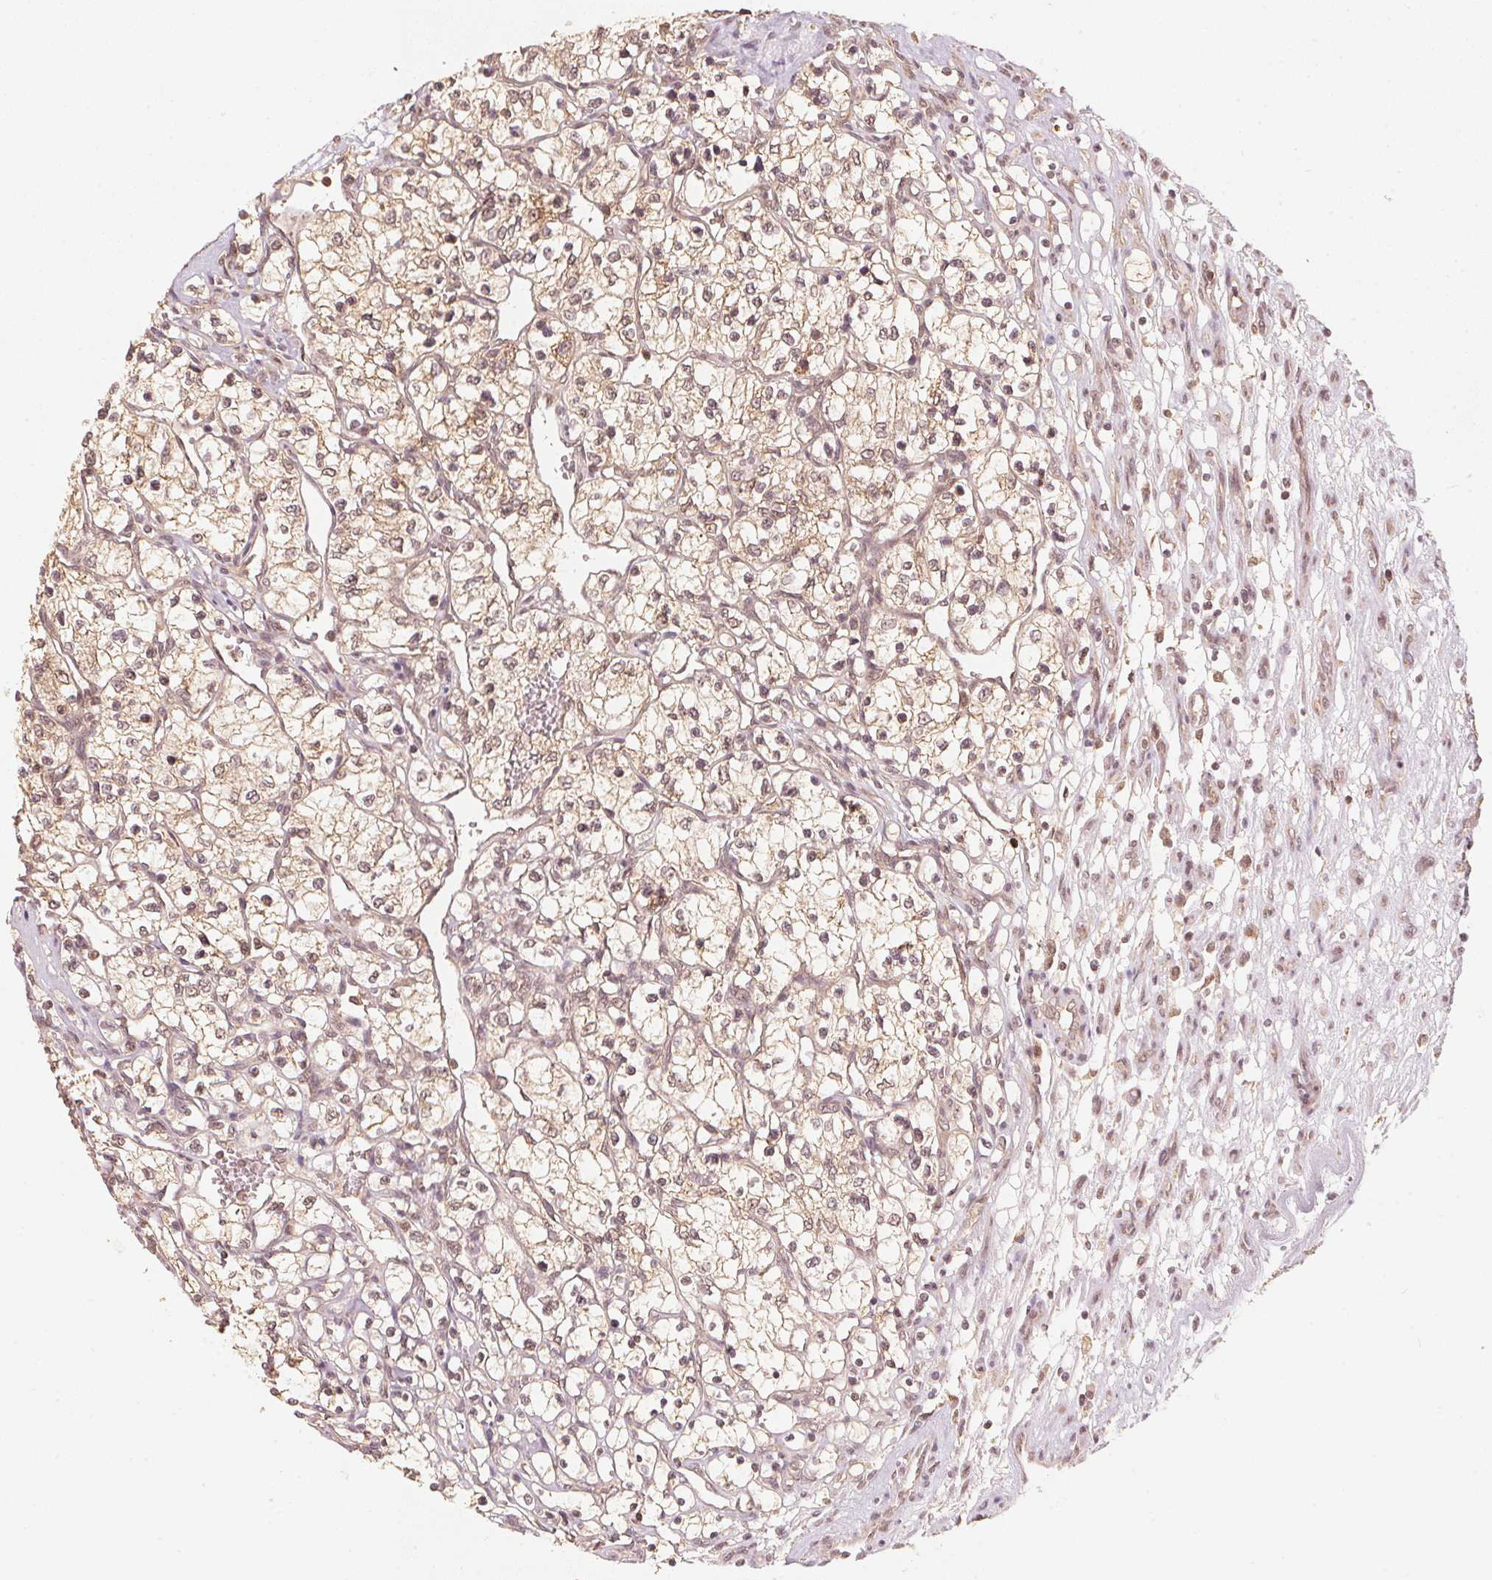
{"staining": {"intensity": "moderate", "quantity": ">75%", "location": "cytoplasmic/membranous,nuclear"}, "tissue": "renal cancer", "cell_type": "Tumor cells", "image_type": "cancer", "snomed": [{"axis": "morphology", "description": "Adenocarcinoma, NOS"}, {"axis": "topography", "description": "Kidney"}], "caption": "Adenocarcinoma (renal) stained for a protein demonstrates moderate cytoplasmic/membranous and nuclear positivity in tumor cells. (Brightfield microscopy of DAB IHC at high magnification).", "gene": "C2orf73", "patient": {"sex": "male", "age": 63}}